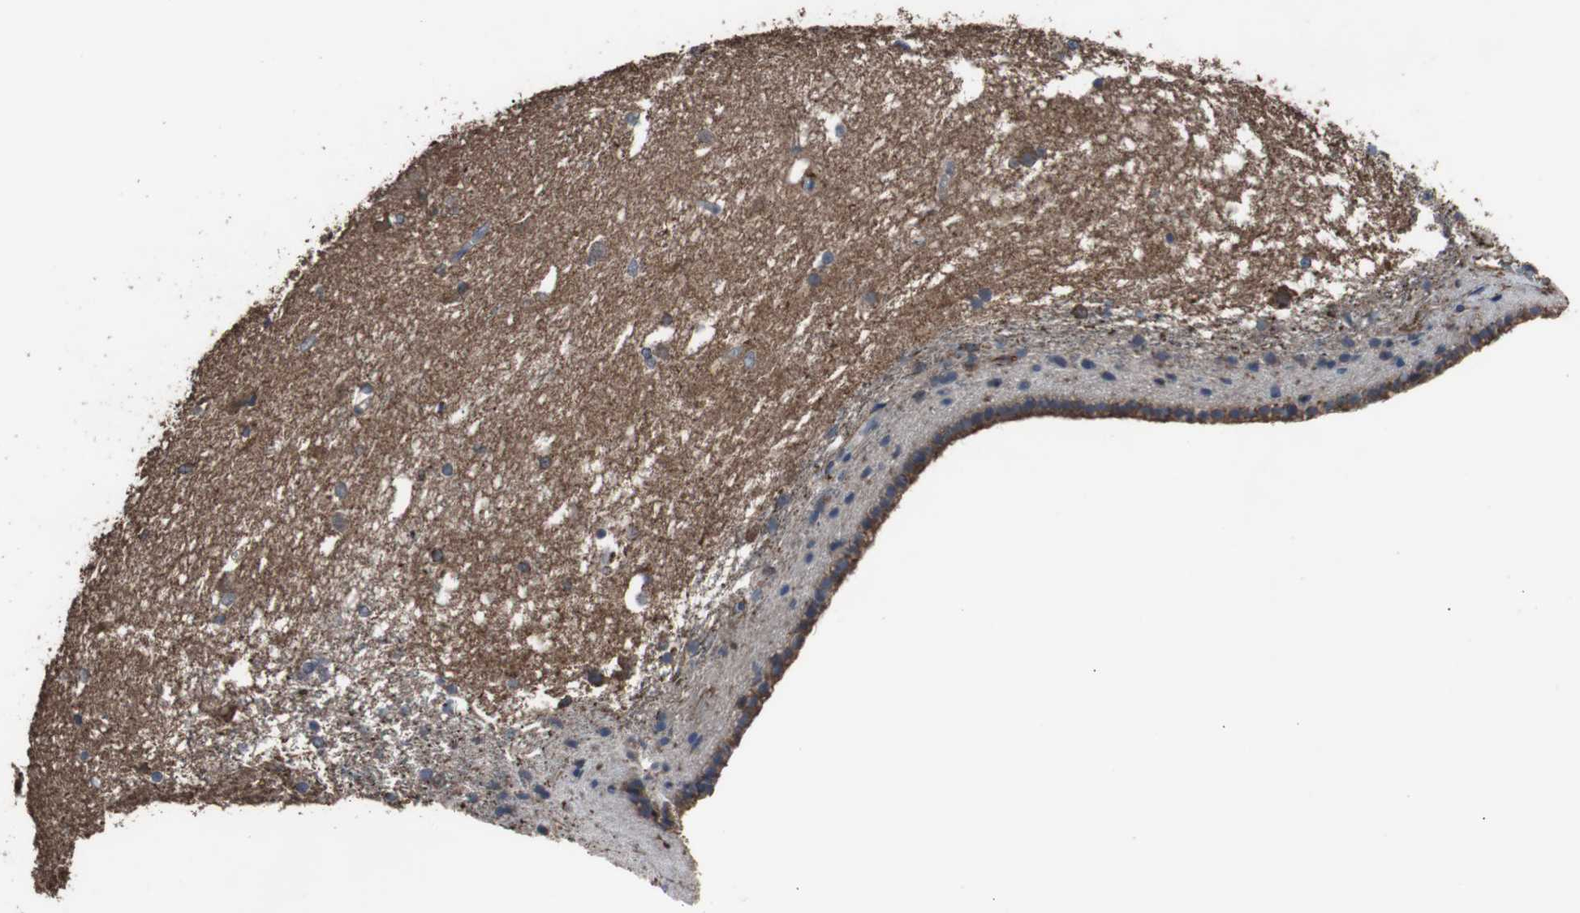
{"staining": {"intensity": "moderate", "quantity": "<25%", "location": "cytoplasmic/membranous"}, "tissue": "caudate", "cell_type": "Glial cells", "image_type": "normal", "snomed": [{"axis": "morphology", "description": "Normal tissue, NOS"}, {"axis": "topography", "description": "Lateral ventricle wall"}], "caption": "Caudate was stained to show a protein in brown. There is low levels of moderate cytoplasmic/membranous positivity in about <25% of glial cells. (IHC, brightfield microscopy, high magnification).", "gene": "COL6A2", "patient": {"sex": "female", "age": 19}}